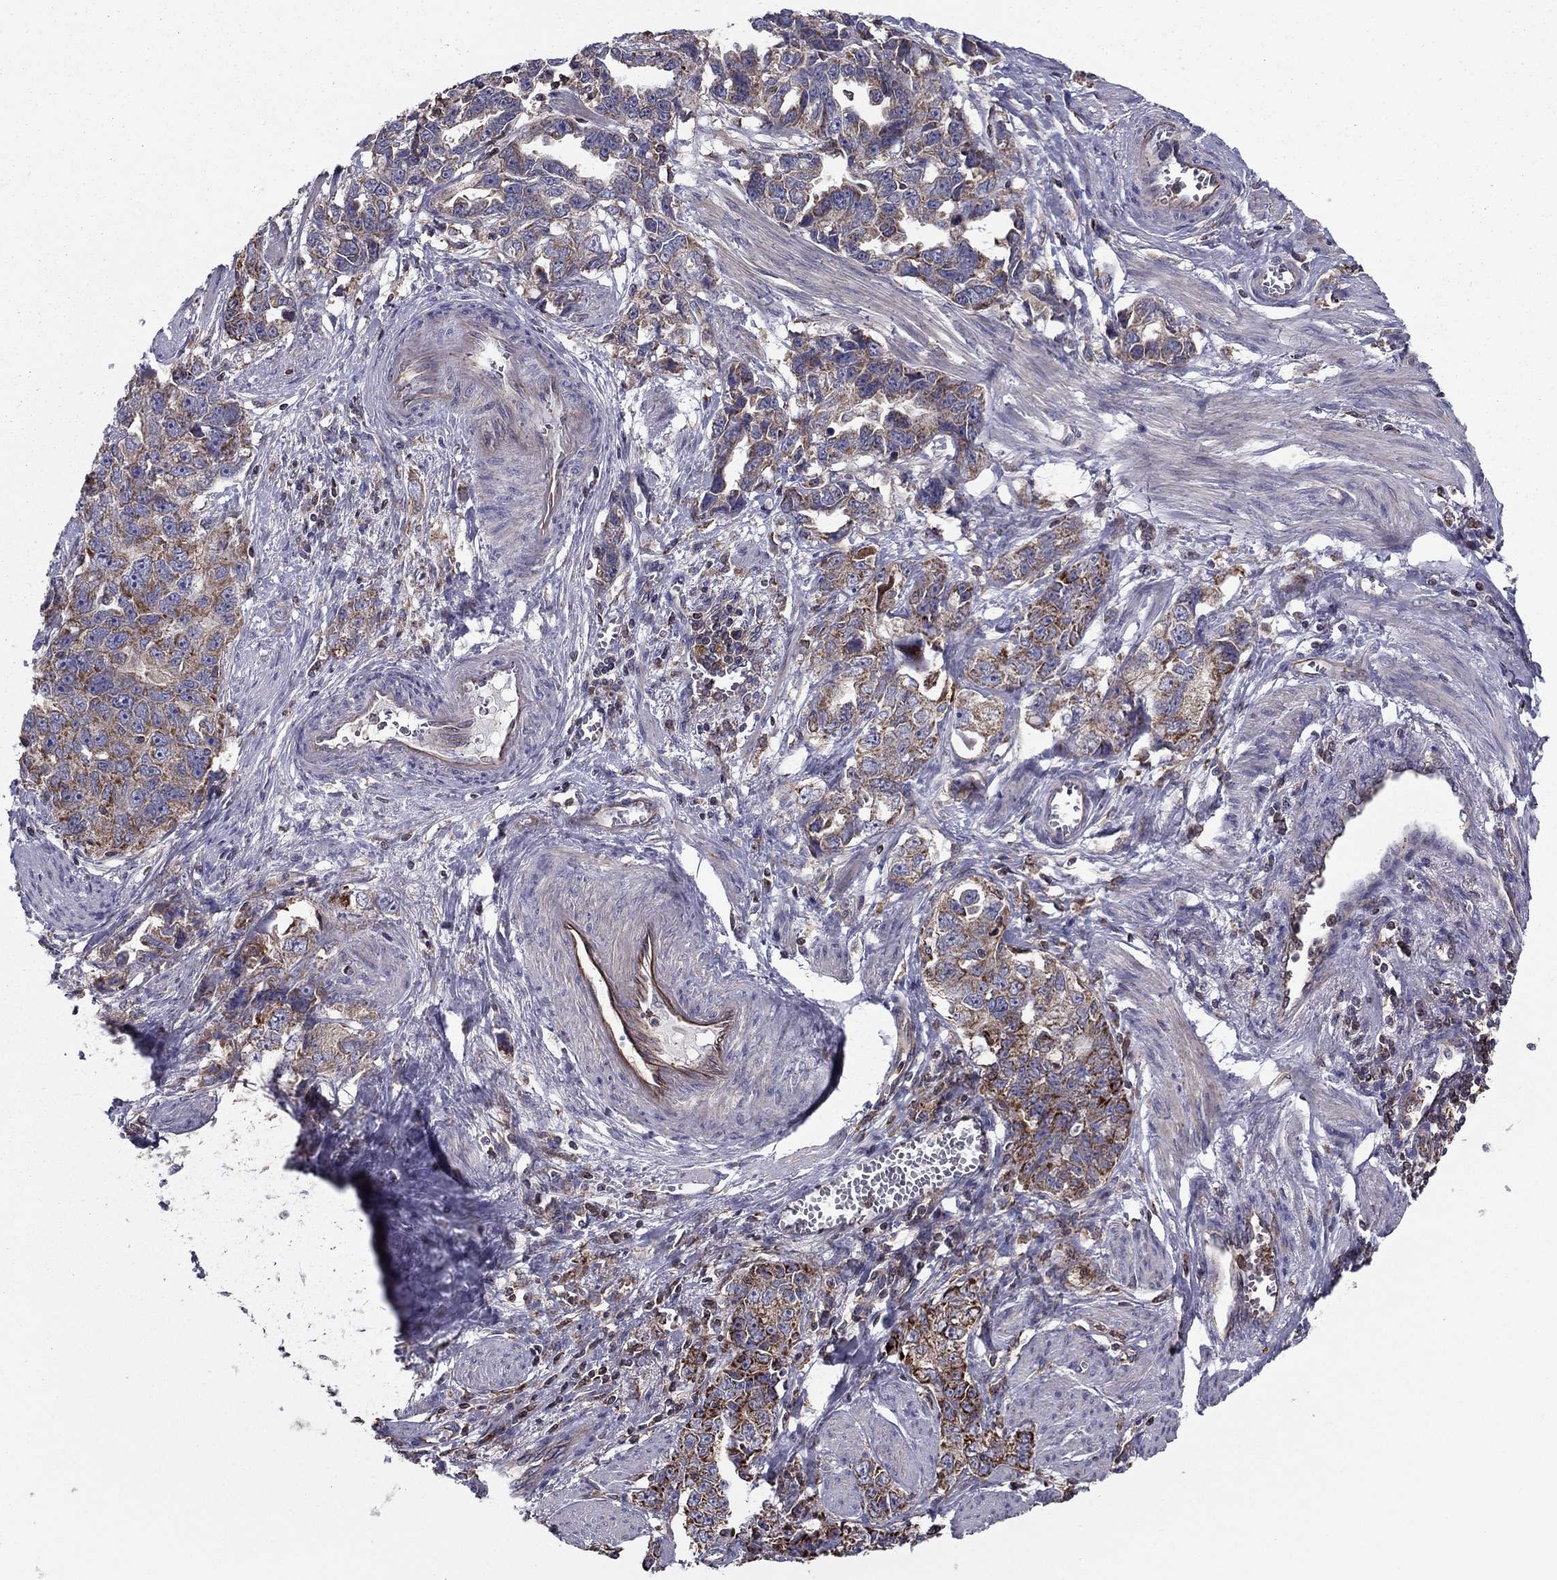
{"staining": {"intensity": "strong", "quantity": "<25%", "location": "cytoplasmic/membranous"}, "tissue": "ovarian cancer", "cell_type": "Tumor cells", "image_type": "cancer", "snomed": [{"axis": "morphology", "description": "Cystadenocarcinoma, serous, NOS"}, {"axis": "topography", "description": "Ovary"}], "caption": "Approximately <25% of tumor cells in human ovarian cancer show strong cytoplasmic/membranous protein positivity as visualized by brown immunohistochemical staining.", "gene": "ALG6", "patient": {"sex": "female", "age": 51}}